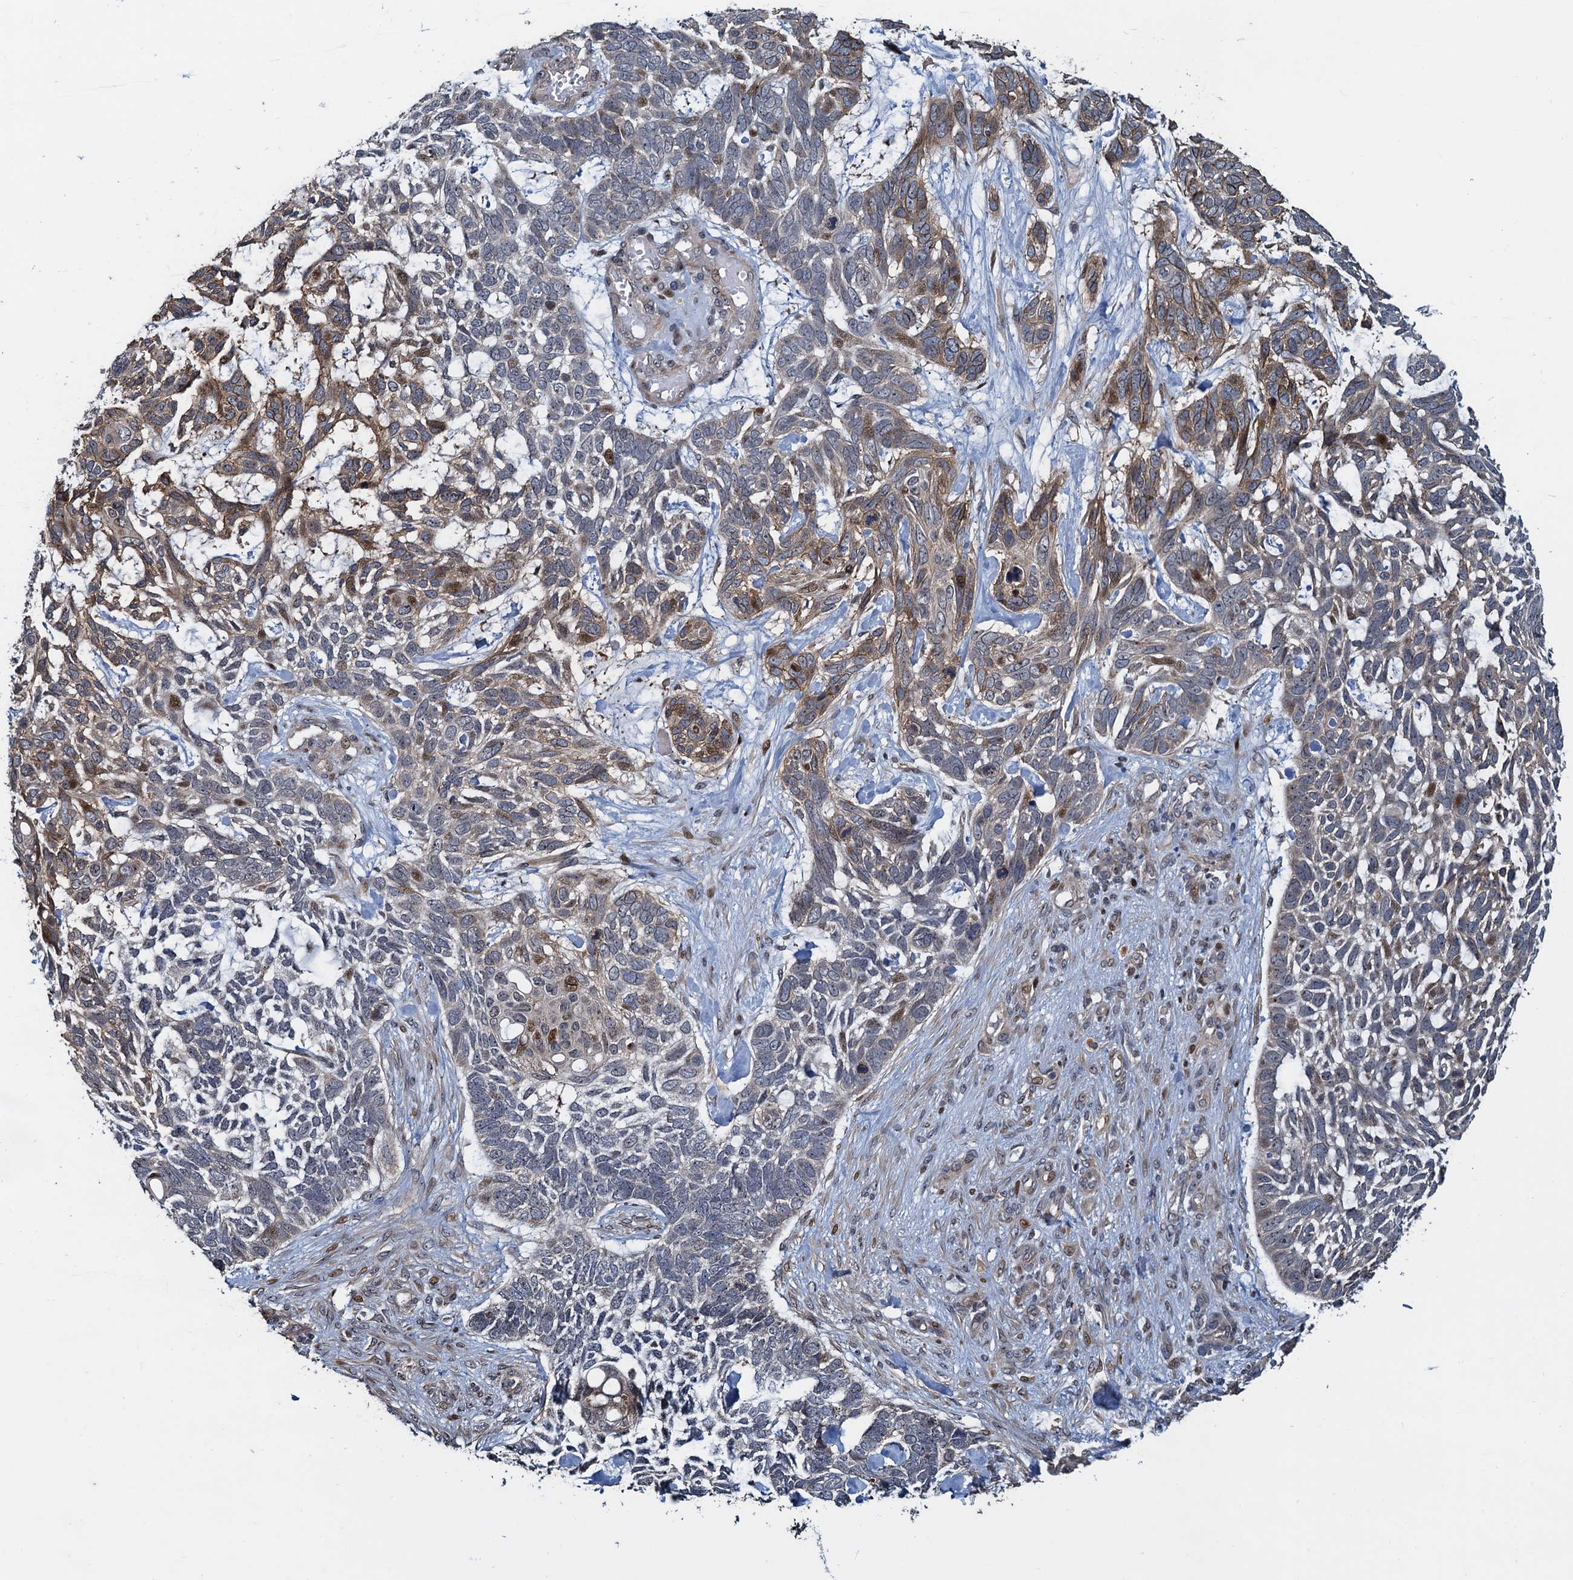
{"staining": {"intensity": "moderate", "quantity": "<25%", "location": "cytoplasmic/membranous,nuclear"}, "tissue": "skin cancer", "cell_type": "Tumor cells", "image_type": "cancer", "snomed": [{"axis": "morphology", "description": "Basal cell carcinoma"}, {"axis": "topography", "description": "Skin"}], "caption": "Immunohistochemical staining of skin basal cell carcinoma displays moderate cytoplasmic/membranous and nuclear protein positivity in about <25% of tumor cells.", "gene": "ATOSA", "patient": {"sex": "male", "age": 88}}